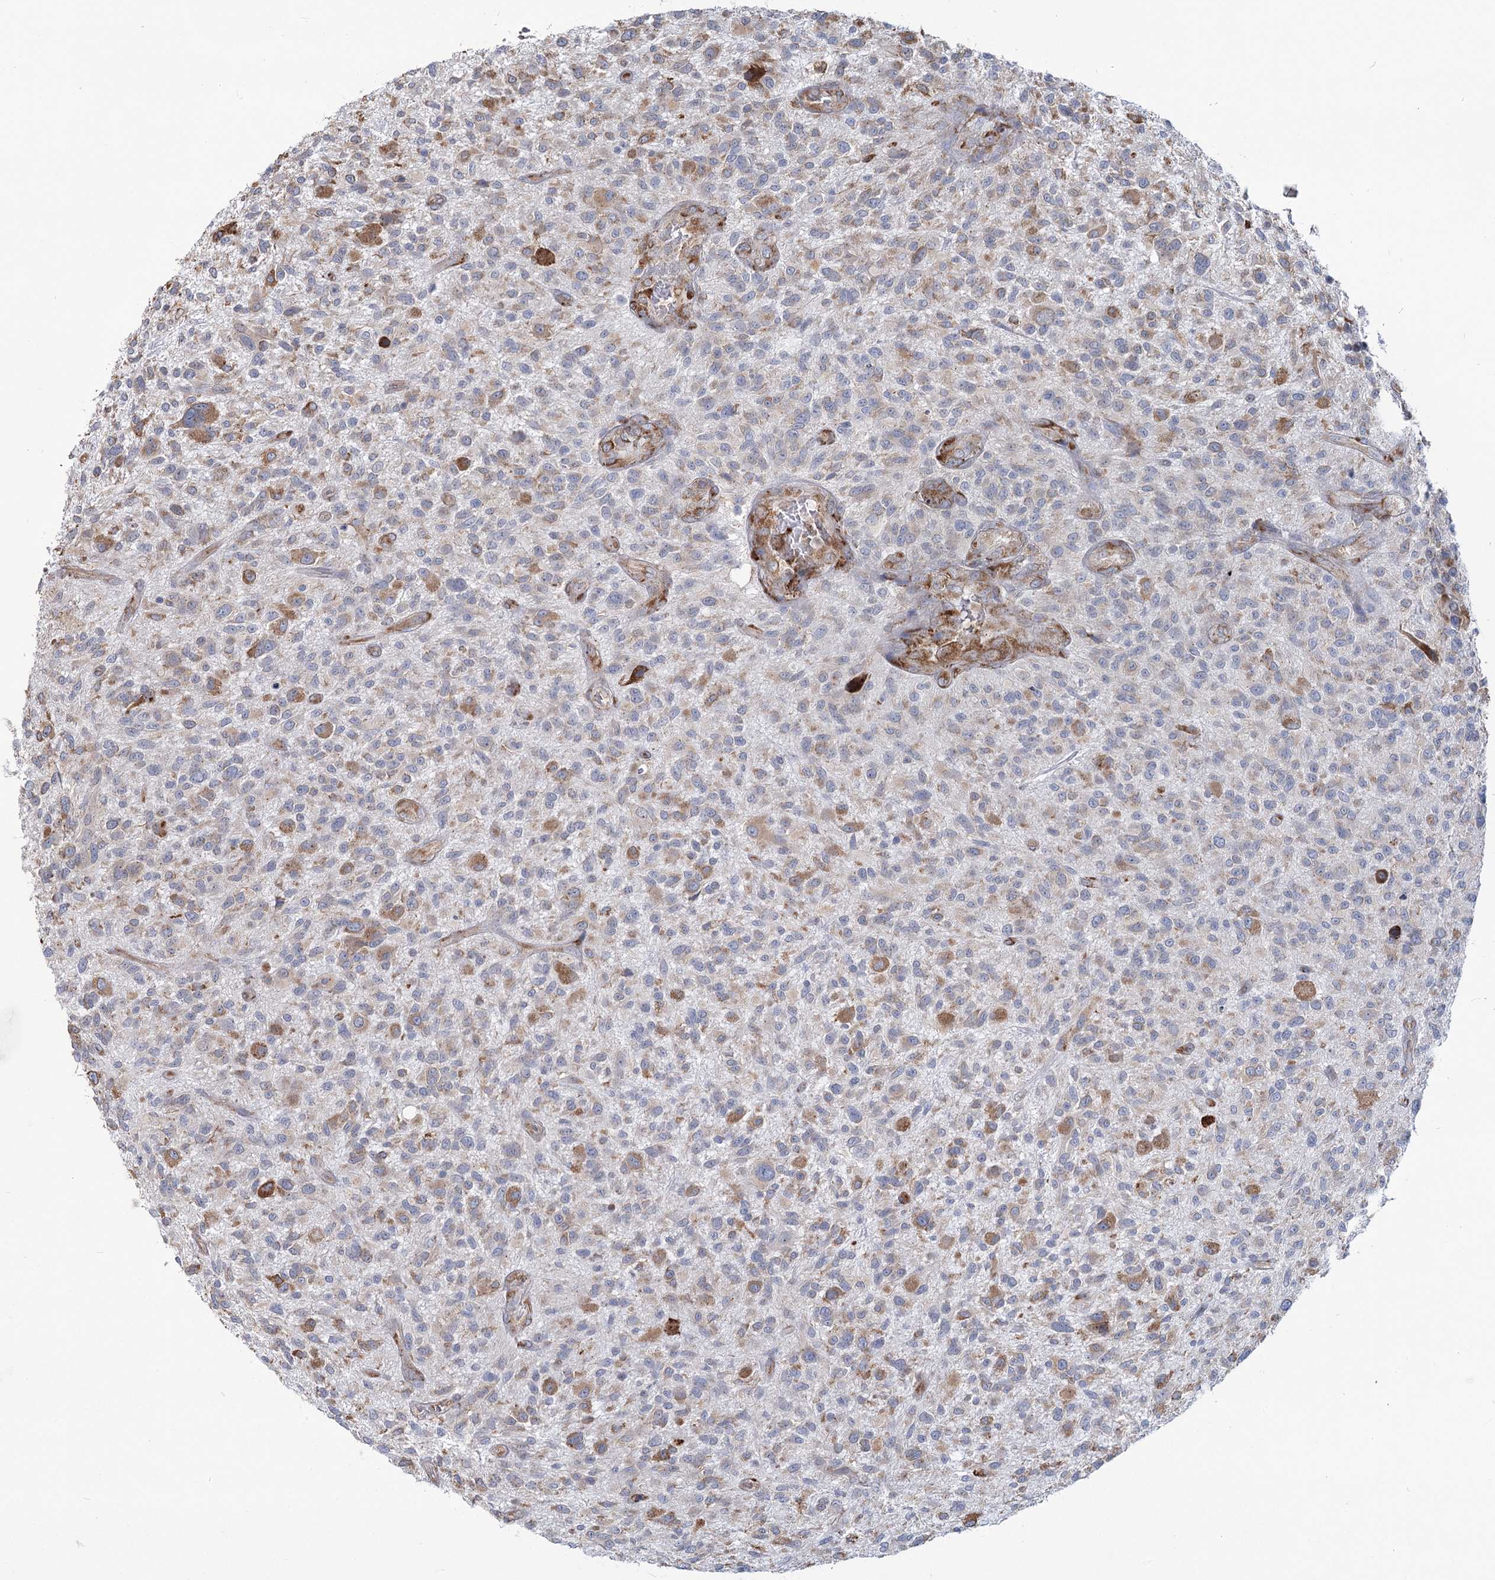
{"staining": {"intensity": "moderate", "quantity": "<25%", "location": "cytoplasmic/membranous"}, "tissue": "glioma", "cell_type": "Tumor cells", "image_type": "cancer", "snomed": [{"axis": "morphology", "description": "Glioma, malignant, High grade"}, {"axis": "topography", "description": "Brain"}], "caption": "Protein analysis of glioma tissue shows moderate cytoplasmic/membranous expression in about <25% of tumor cells.", "gene": "ZCCHC9", "patient": {"sex": "male", "age": 47}}